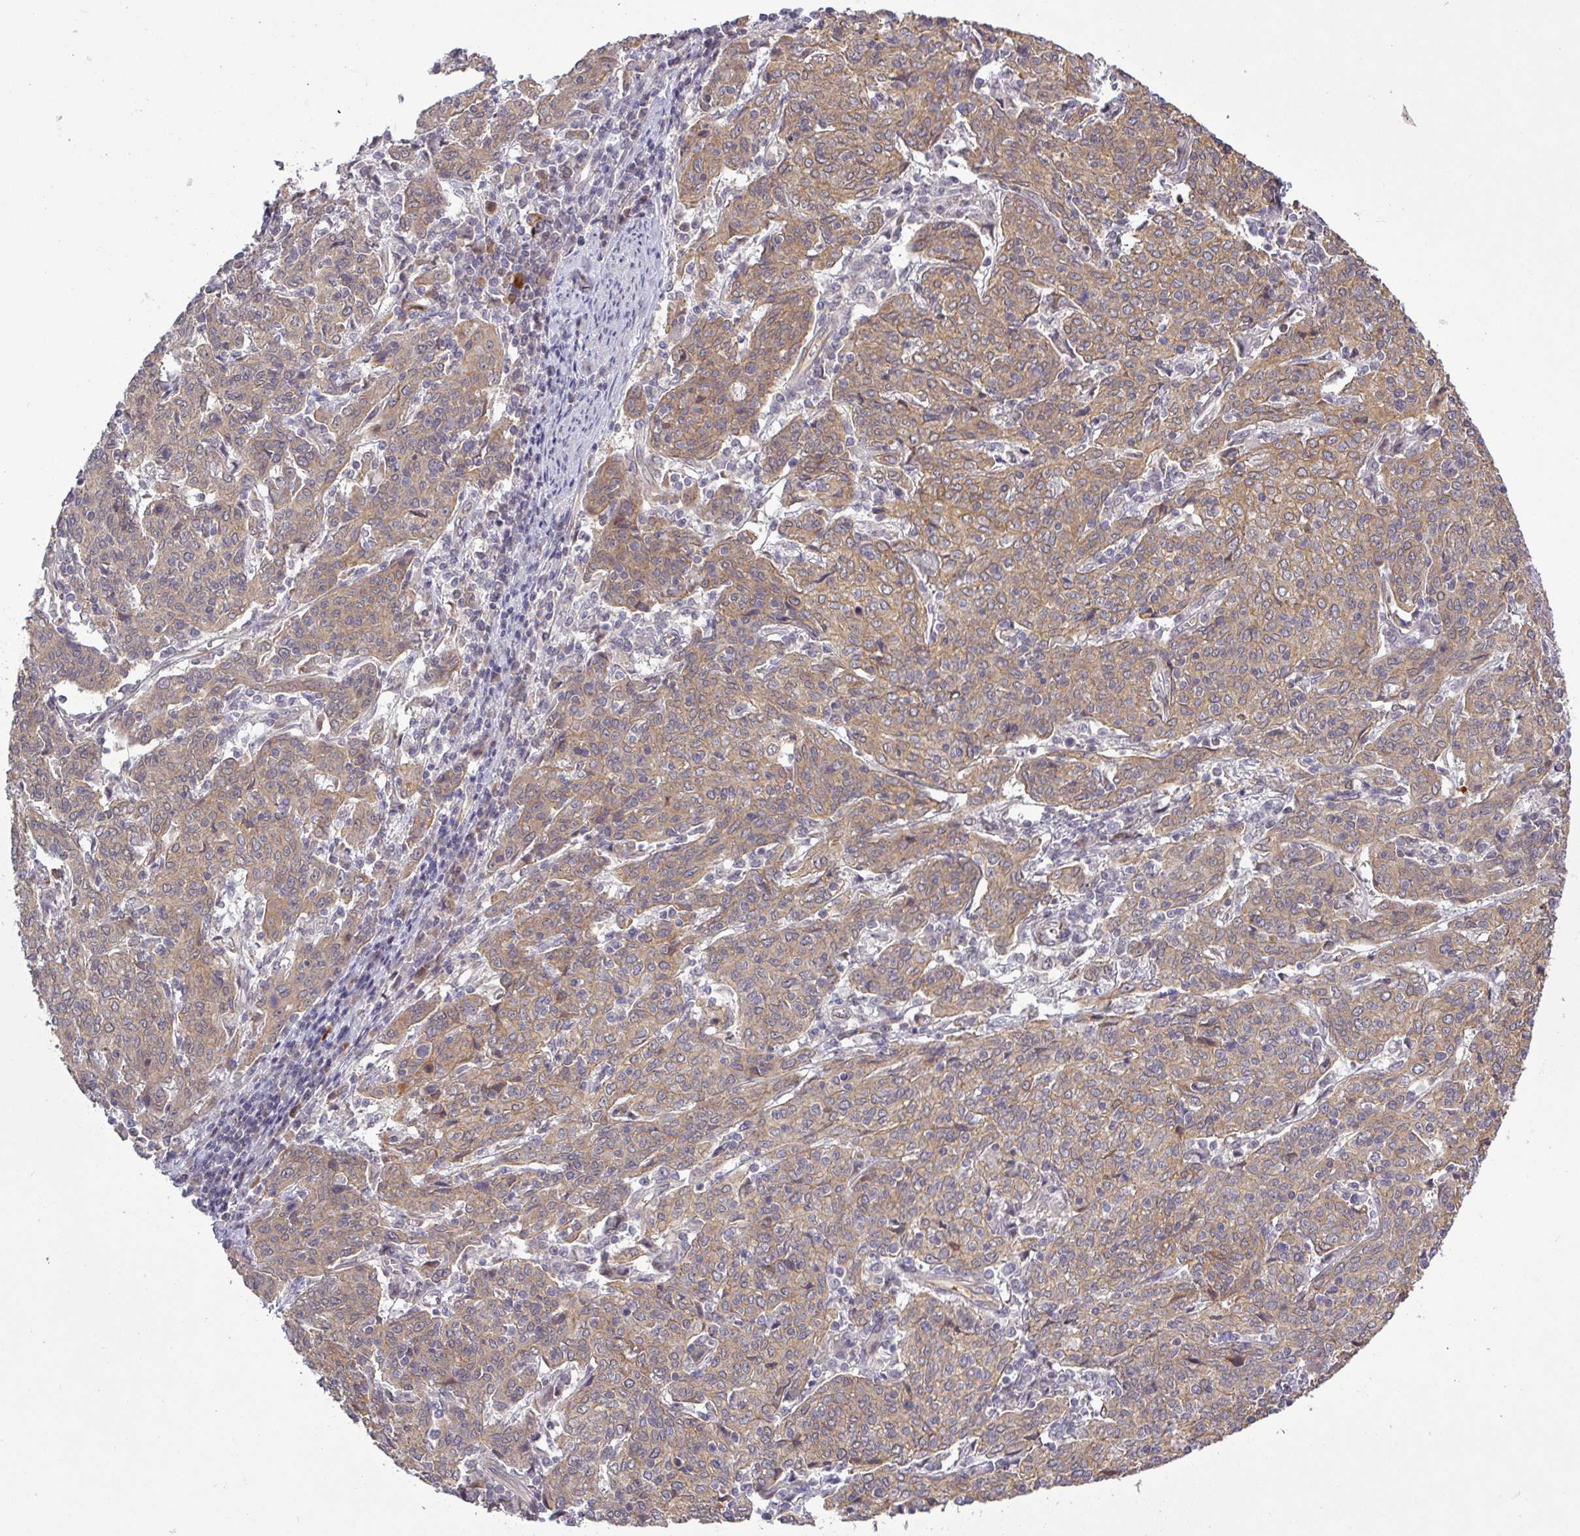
{"staining": {"intensity": "moderate", "quantity": ">75%", "location": "cytoplasmic/membranous"}, "tissue": "cervical cancer", "cell_type": "Tumor cells", "image_type": "cancer", "snomed": [{"axis": "morphology", "description": "Squamous cell carcinoma, NOS"}, {"axis": "topography", "description": "Cervix"}], "caption": "Cervical cancer (squamous cell carcinoma) stained with a brown dye reveals moderate cytoplasmic/membranous positive expression in approximately >75% of tumor cells.", "gene": "PCDH1", "patient": {"sex": "female", "age": 67}}